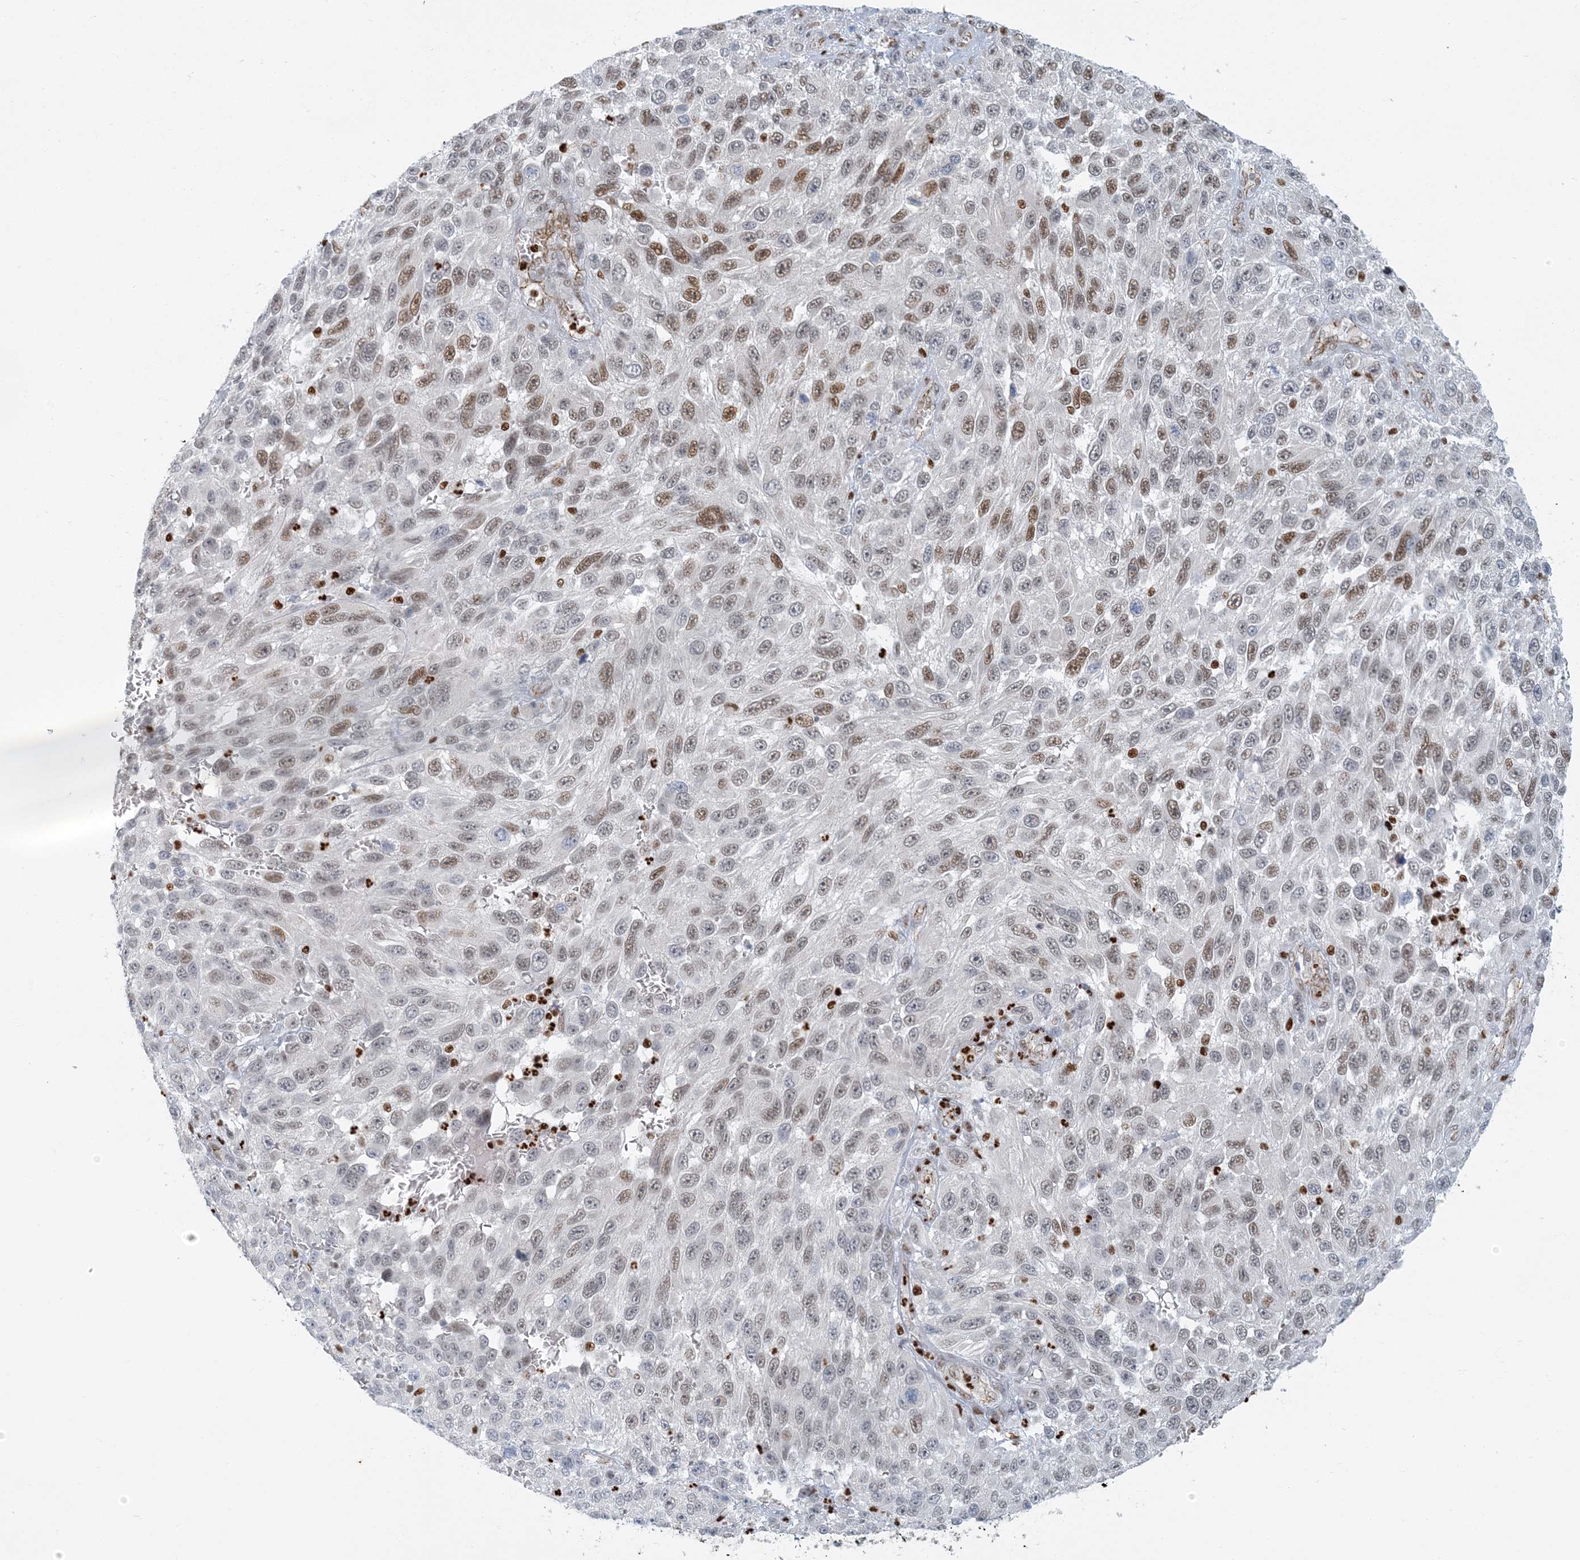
{"staining": {"intensity": "weak", "quantity": "25%-75%", "location": "nuclear"}, "tissue": "melanoma", "cell_type": "Tumor cells", "image_type": "cancer", "snomed": [{"axis": "morphology", "description": "Malignant melanoma, NOS"}, {"axis": "topography", "description": "Skin"}], "caption": "Immunohistochemistry (DAB (3,3'-diaminobenzidine)) staining of human malignant melanoma demonstrates weak nuclear protein staining in about 25%-75% of tumor cells.", "gene": "AK9", "patient": {"sex": "female", "age": 96}}